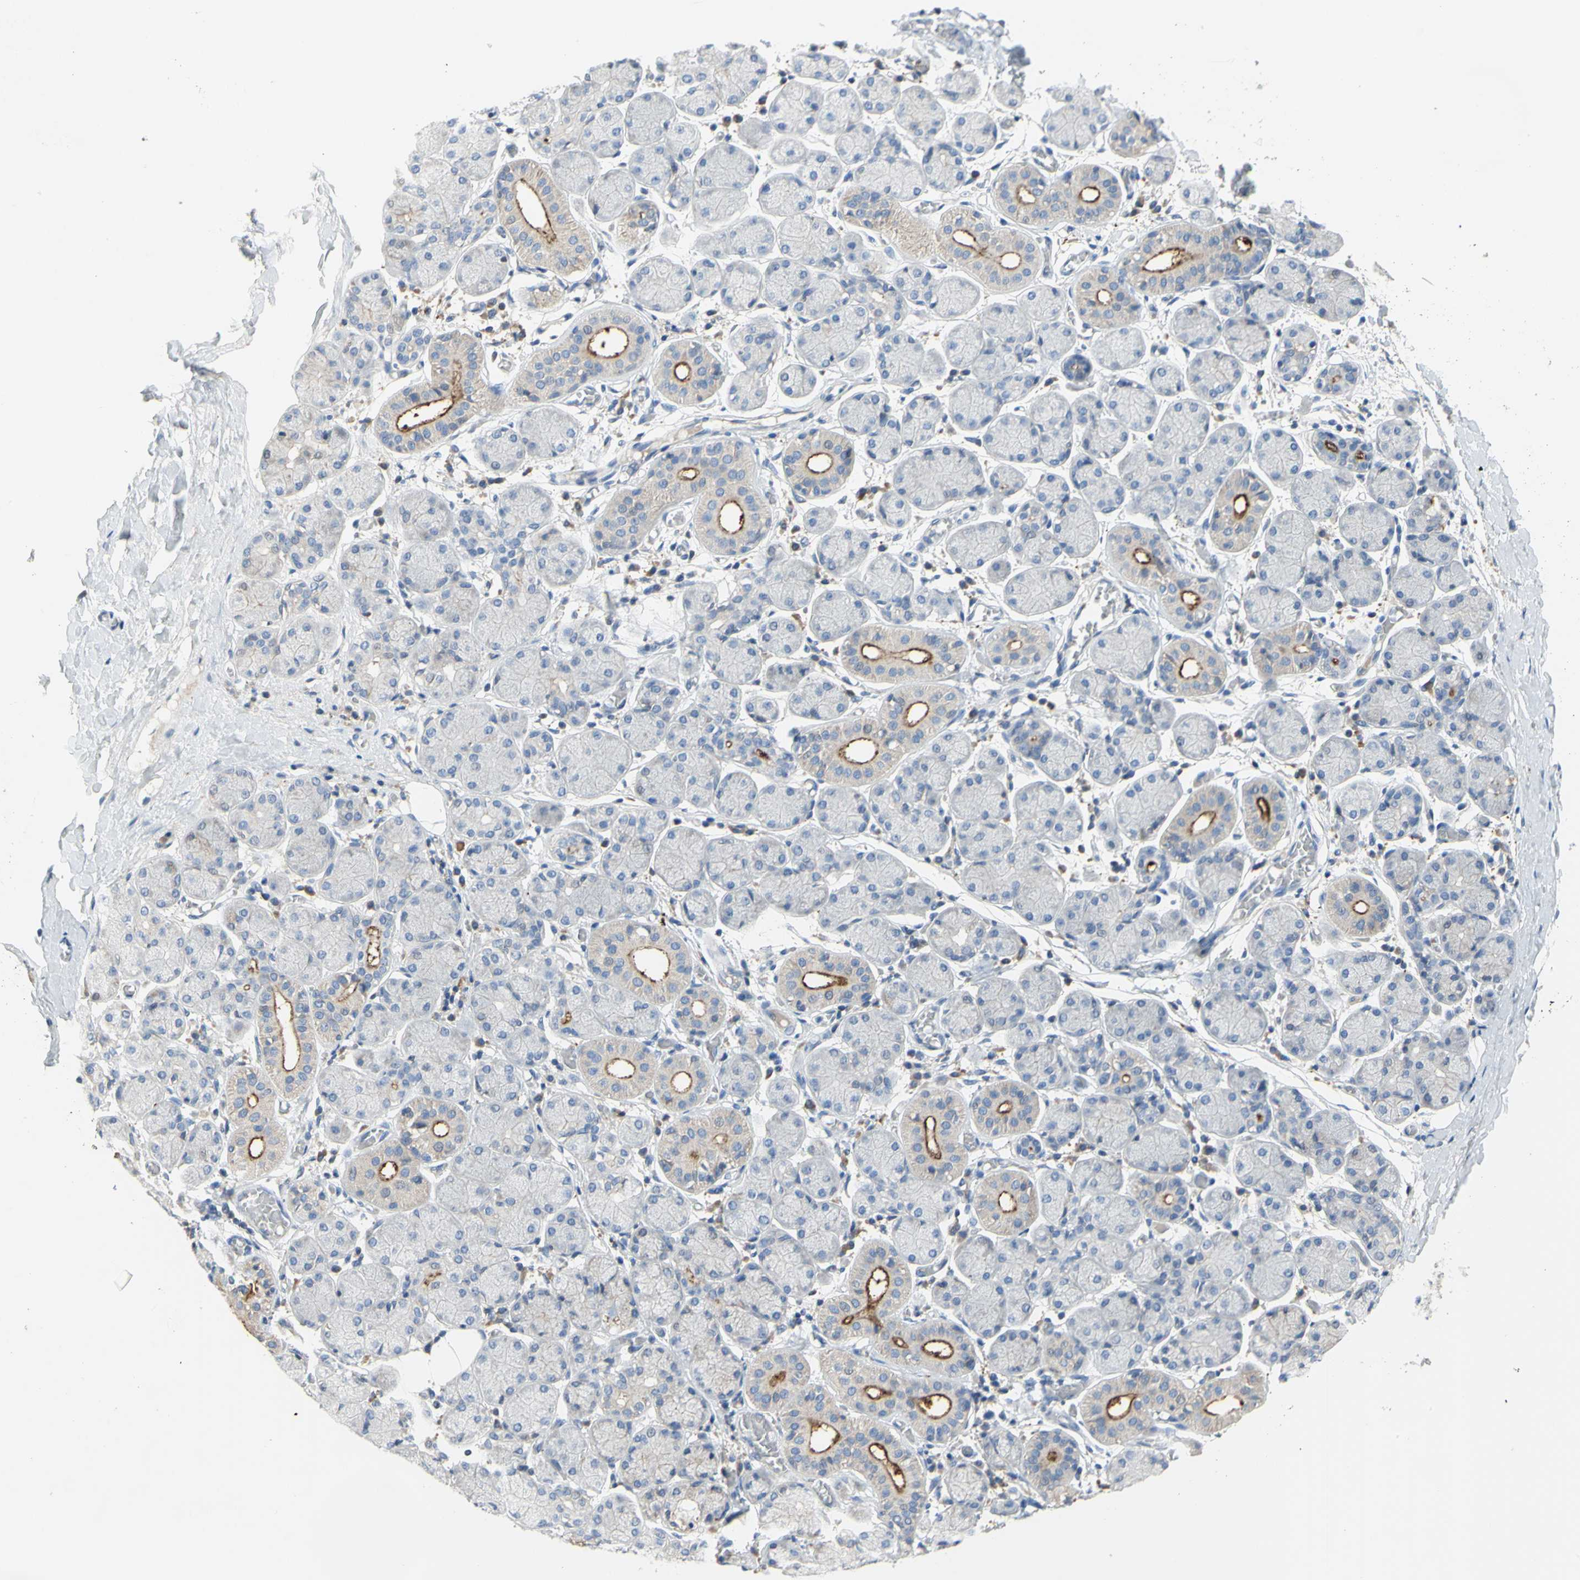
{"staining": {"intensity": "weak", "quantity": "25%-75%", "location": "cytoplasmic/membranous"}, "tissue": "salivary gland", "cell_type": "Glandular cells", "image_type": "normal", "snomed": [{"axis": "morphology", "description": "Normal tissue, NOS"}, {"axis": "topography", "description": "Salivary gland"}], "caption": "Glandular cells reveal low levels of weak cytoplasmic/membranous expression in about 25%-75% of cells in normal salivary gland. Using DAB (brown) and hematoxylin (blue) stains, captured at high magnification using brightfield microscopy.", "gene": "MUC1", "patient": {"sex": "female", "age": 24}}